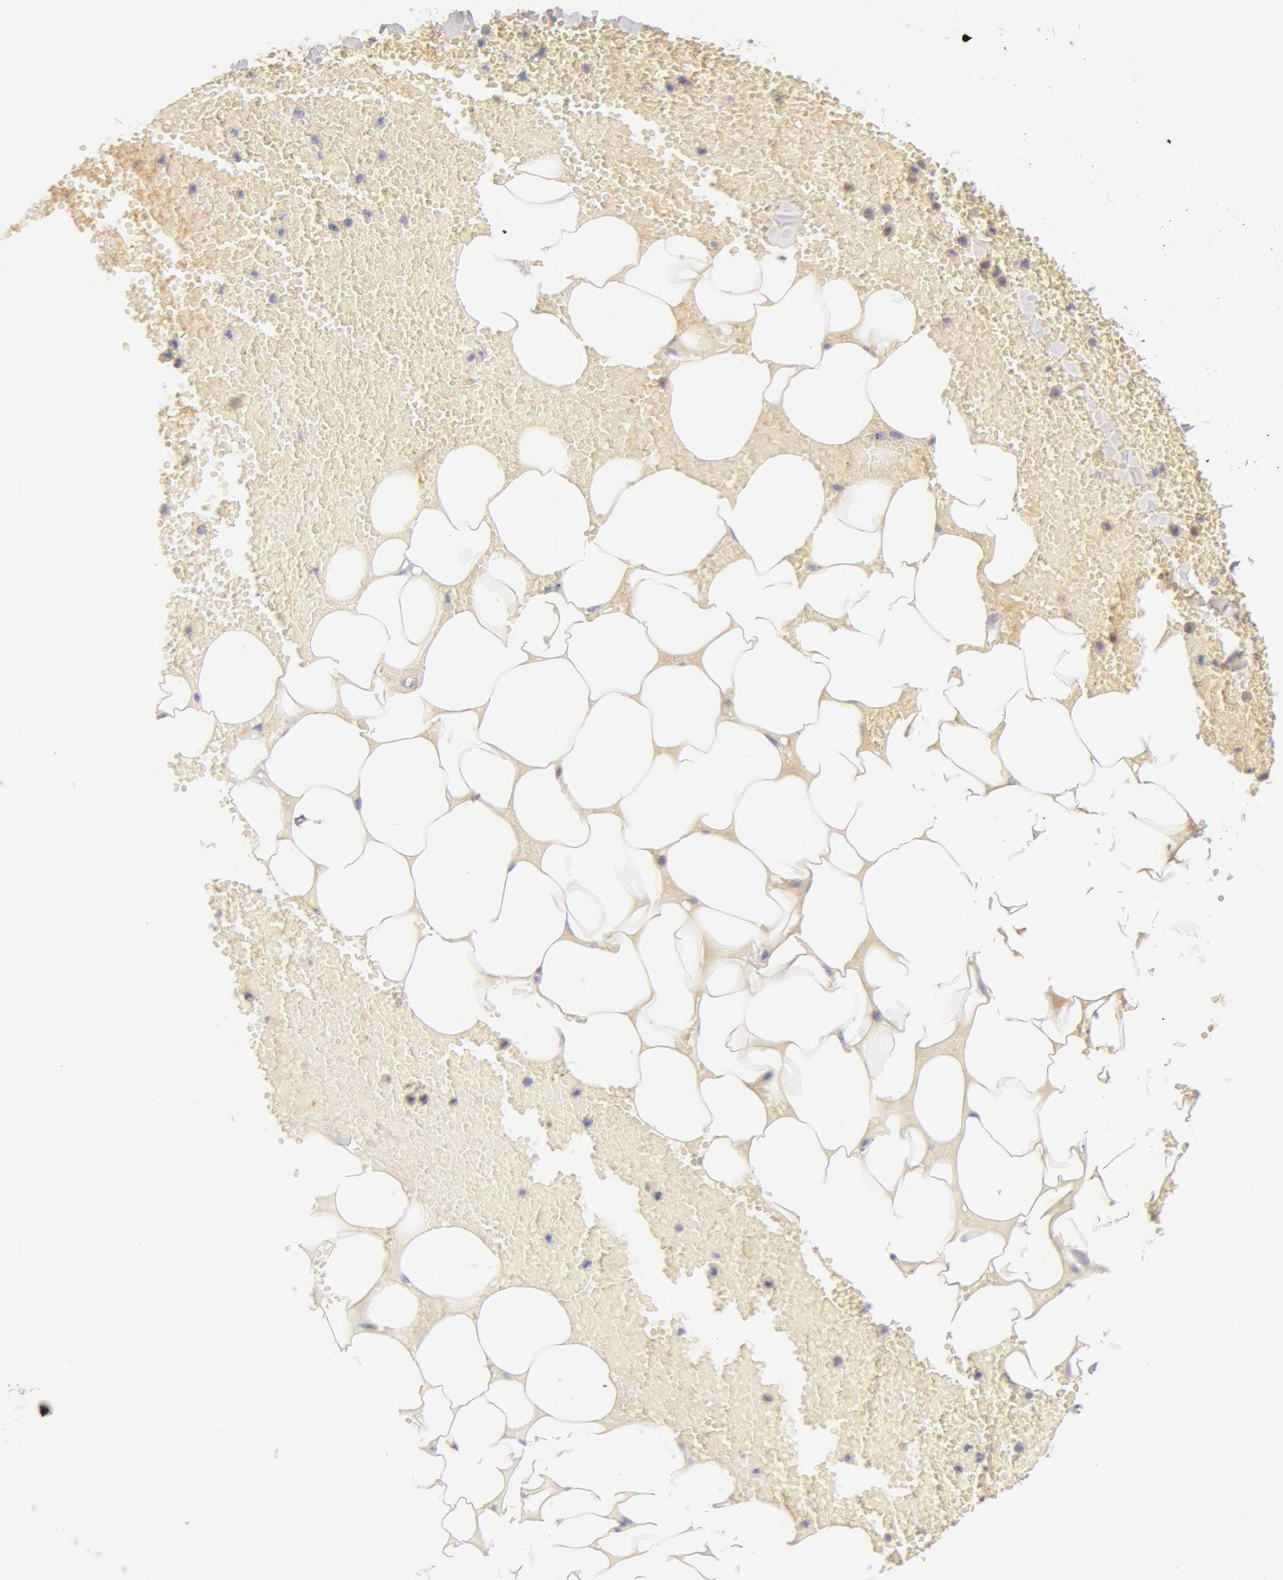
{"staining": {"intensity": "weak", "quantity": ">75%", "location": "cytoplasmic/membranous"}, "tissue": "adipose tissue", "cell_type": "Adipocytes", "image_type": "normal", "snomed": [{"axis": "morphology", "description": "Normal tissue, NOS"}, {"axis": "morphology", "description": "Inflammation, NOS"}, {"axis": "topography", "description": "Lymph node"}, {"axis": "topography", "description": "Peripheral nerve tissue"}], "caption": "Human adipose tissue stained for a protein (brown) displays weak cytoplasmic/membranous positive expression in approximately >75% of adipocytes.", "gene": "GC", "patient": {"sex": "male", "age": 52}}